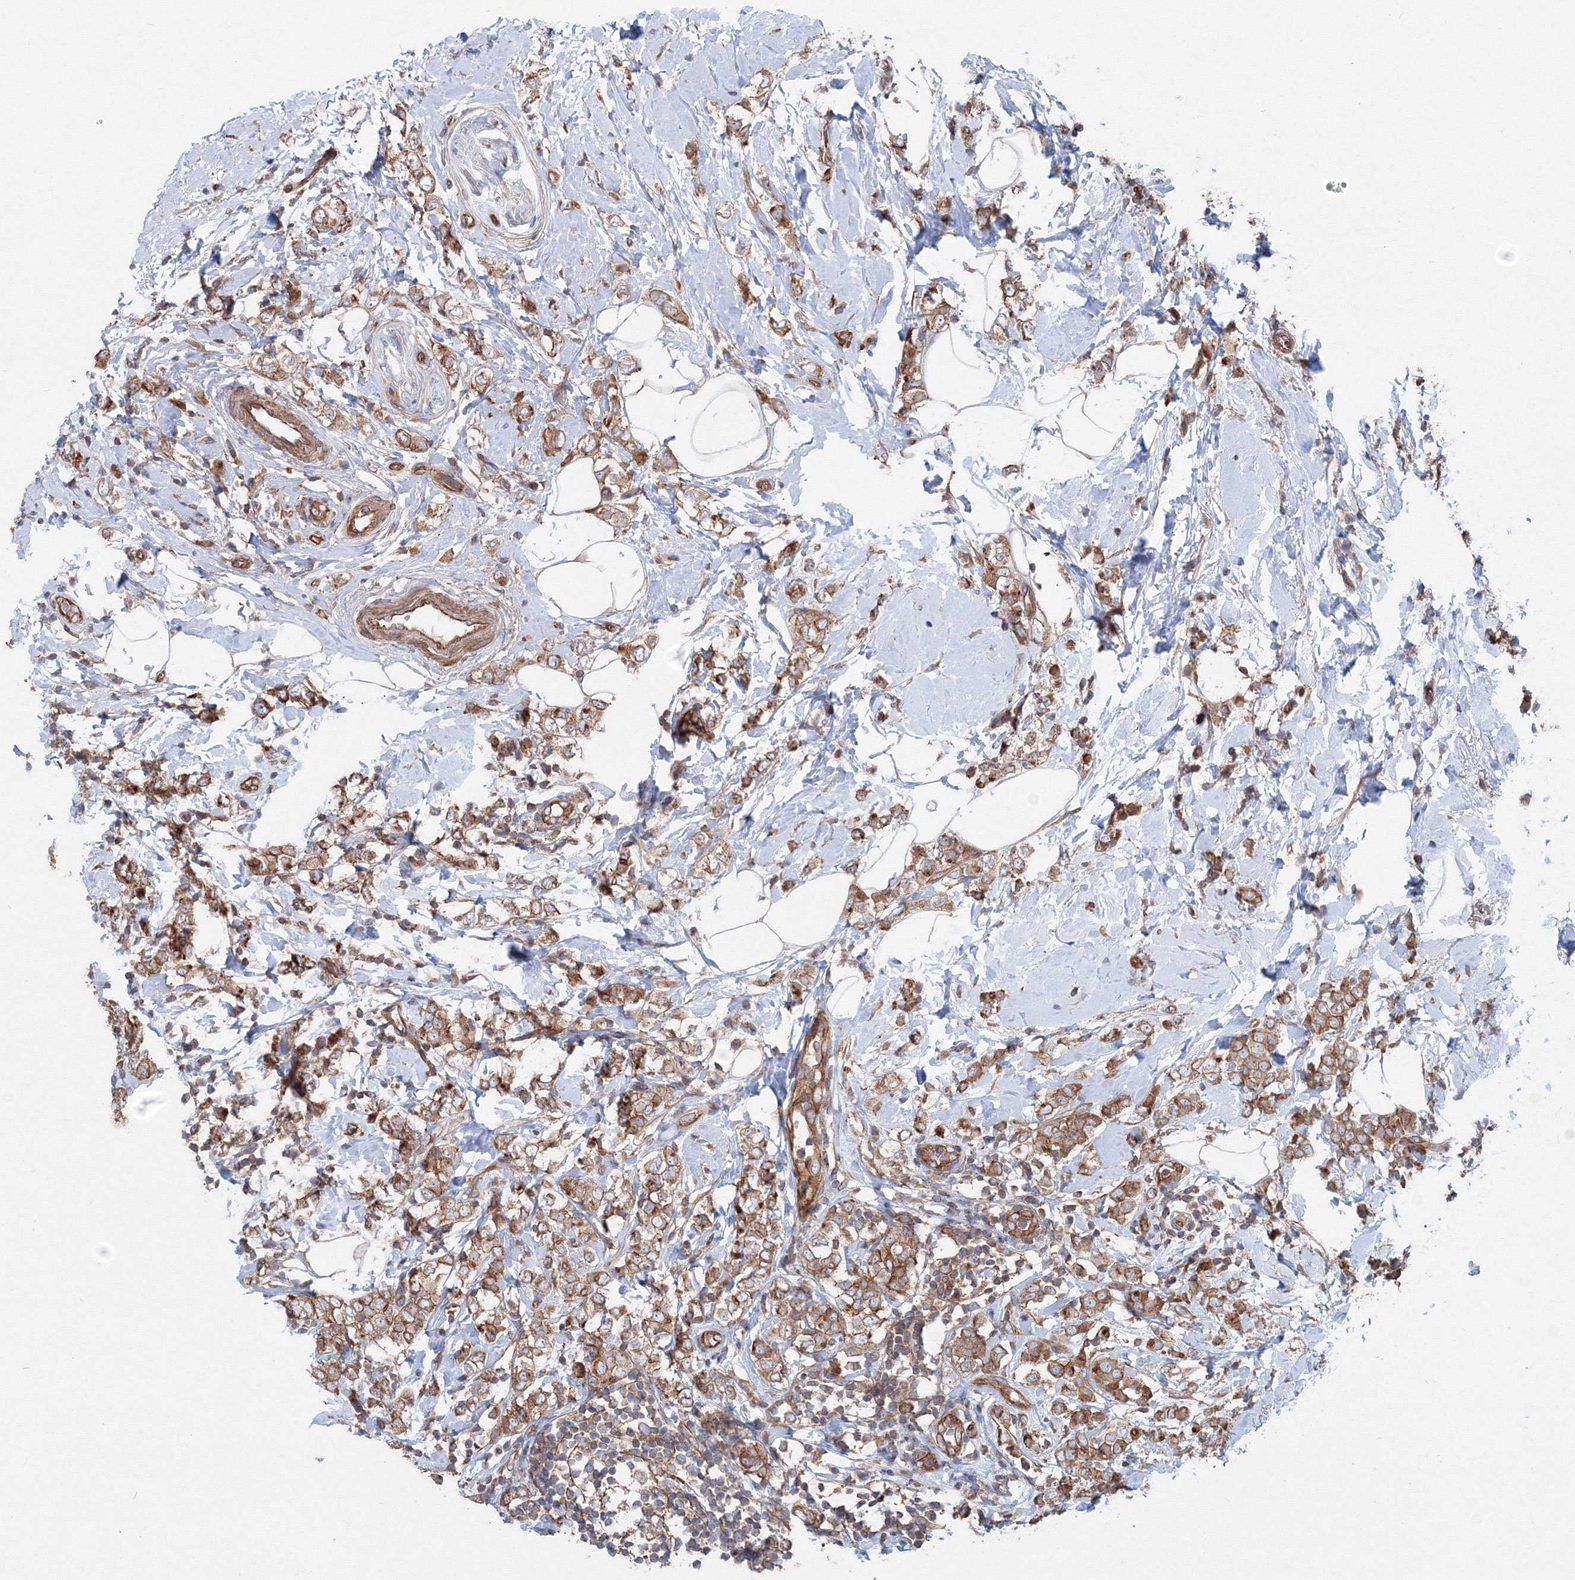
{"staining": {"intensity": "moderate", "quantity": ">75%", "location": "cytoplasmic/membranous"}, "tissue": "breast cancer", "cell_type": "Tumor cells", "image_type": "cancer", "snomed": [{"axis": "morphology", "description": "Lobular carcinoma"}, {"axis": "topography", "description": "Breast"}], "caption": "Tumor cells show moderate cytoplasmic/membranous expression in about >75% of cells in breast lobular carcinoma.", "gene": "EXOC1", "patient": {"sex": "female", "age": 47}}